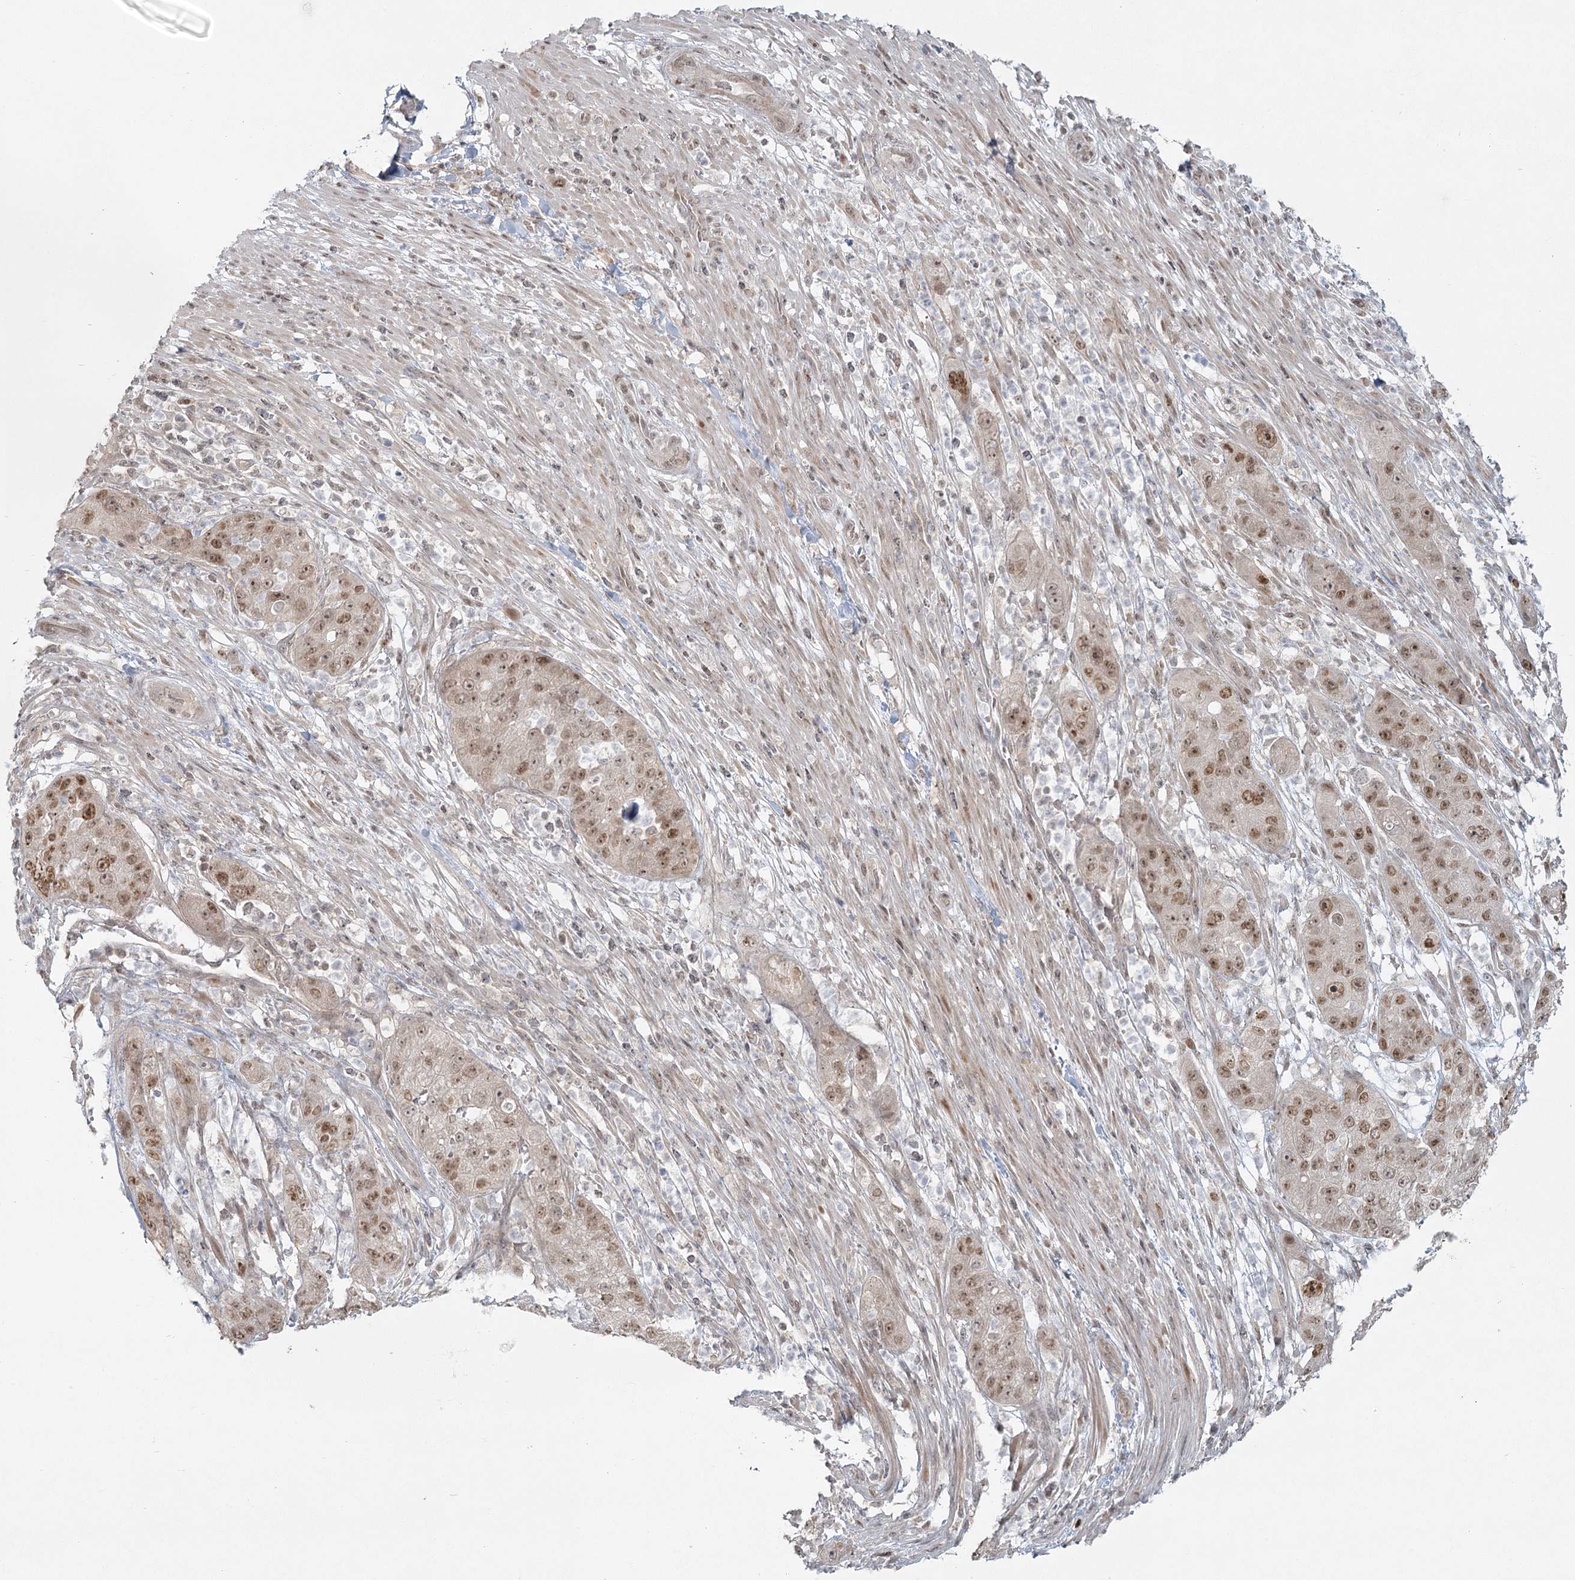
{"staining": {"intensity": "moderate", "quantity": ">75%", "location": "nuclear"}, "tissue": "pancreatic cancer", "cell_type": "Tumor cells", "image_type": "cancer", "snomed": [{"axis": "morphology", "description": "Adenocarcinoma, NOS"}, {"axis": "topography", "description": "Pancreas"}], "caption": "IHC photomicrograph of neoplastic tissue: adenocarcinoma (pancreatic) stained using immunohistochemistry (IHC) reveals medium levels of moderate protein expression localized specifically in the nuclear of tumor cells, appearing as a nuclear brown color.", "gene": "R3HCC1L", "patient": {"sex": "female", "age": 78}}